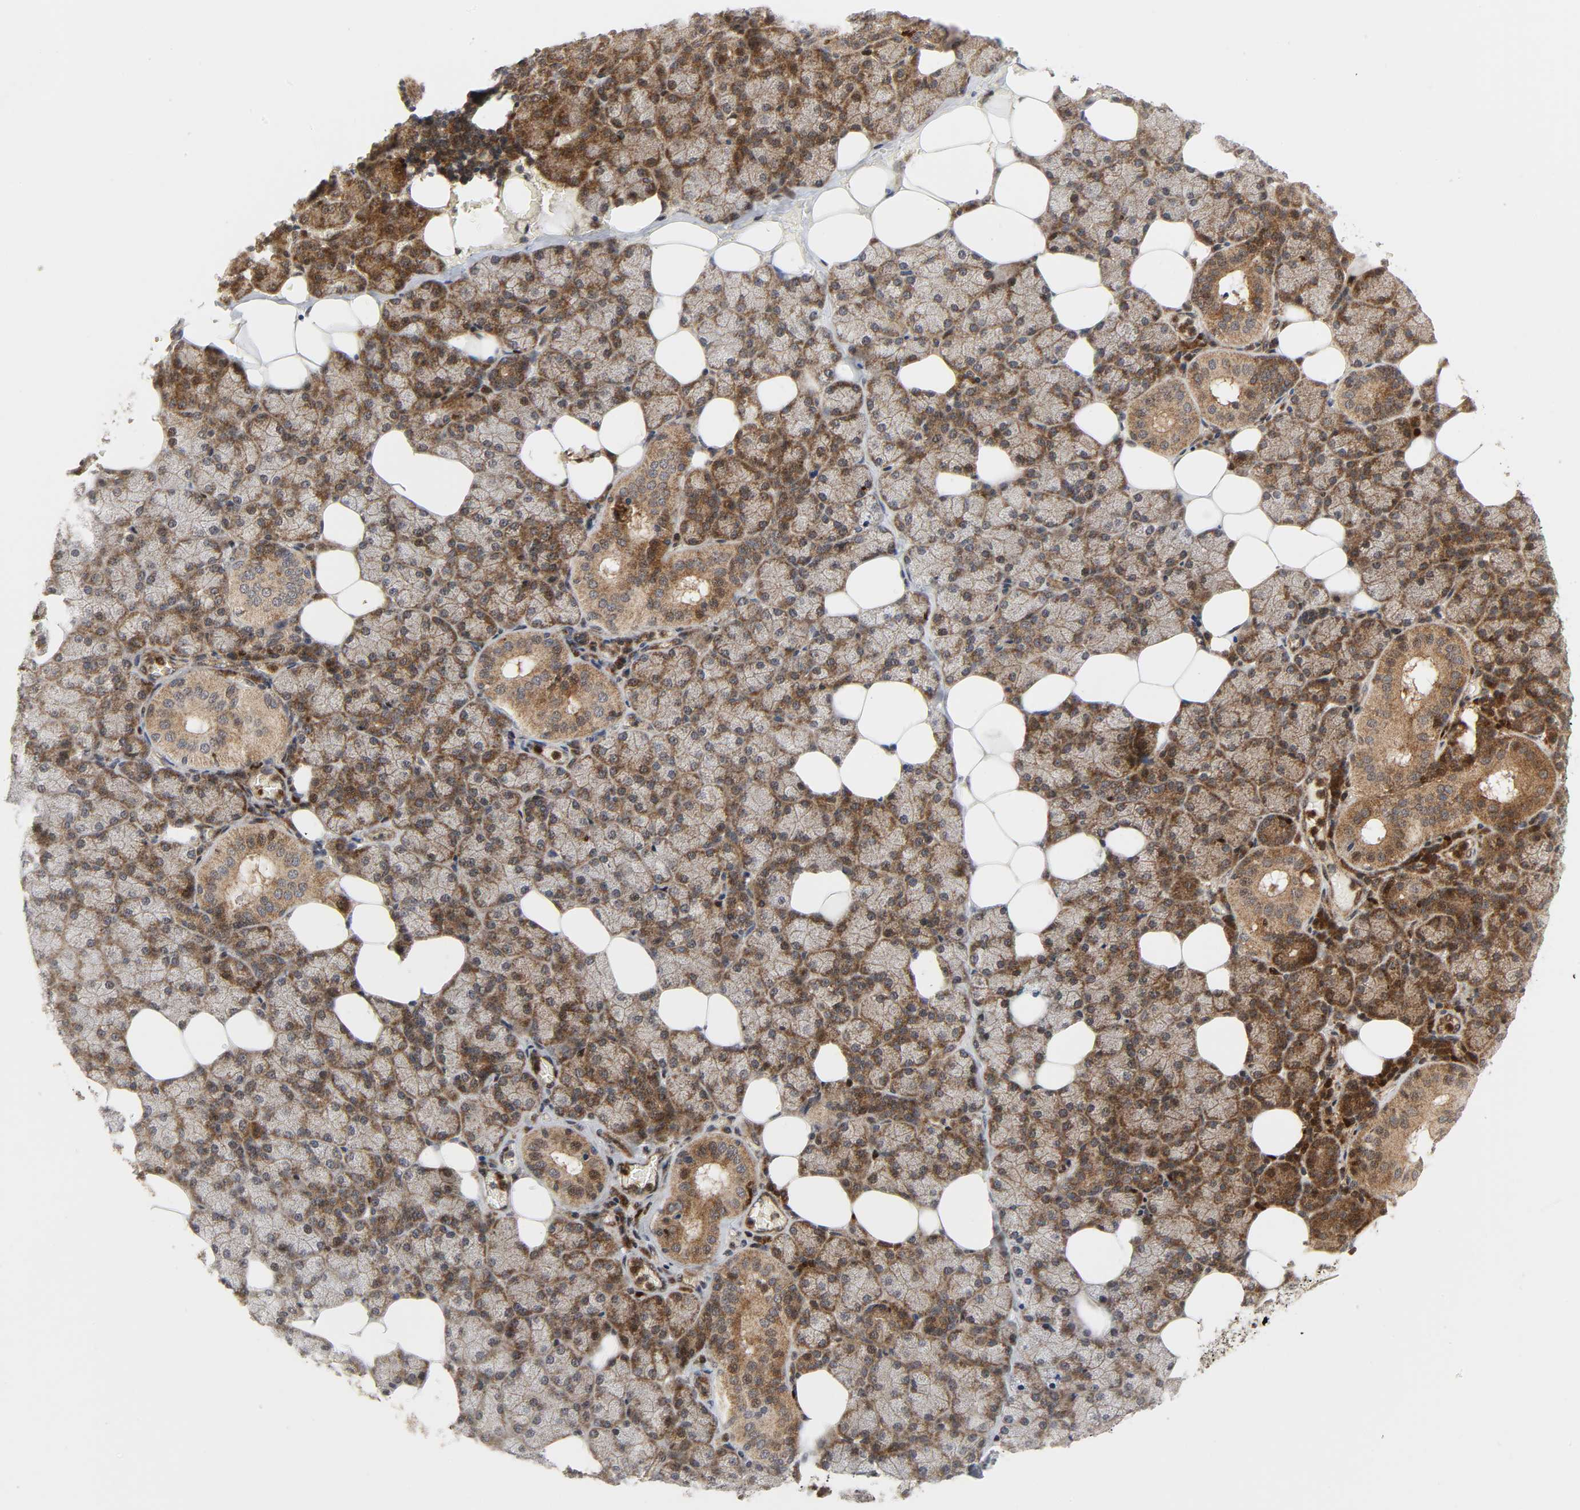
{"staining": {"intensity": "strong", "quantity": "25%-75%", "location": "cytoplasmic/membranous,nuclear"}, "tissue": "salivary gland", "cell_type": "Glandular cells", "image_type": "normal", "snomed": [{"axis": "morphology", "description": "Normal tissue, NOS"}, {"axis": "topography", "description": "Lymph node"}, {"axis": "topography", "description": "Salivary gland"}], "caption": "Immunohistochemistry (IHC) of normal salivary gland exhibits high levels of strong cytoplasmic/membranous,nuclear staining in about 25%-75% of glandular cells. The staining is performed using DAB brown chromogen to label protein expression. The nuclei are counter-stained blue using hematoxylin.", "gene": "CHUK", "patient": {"sex": "male", "age": 8}}